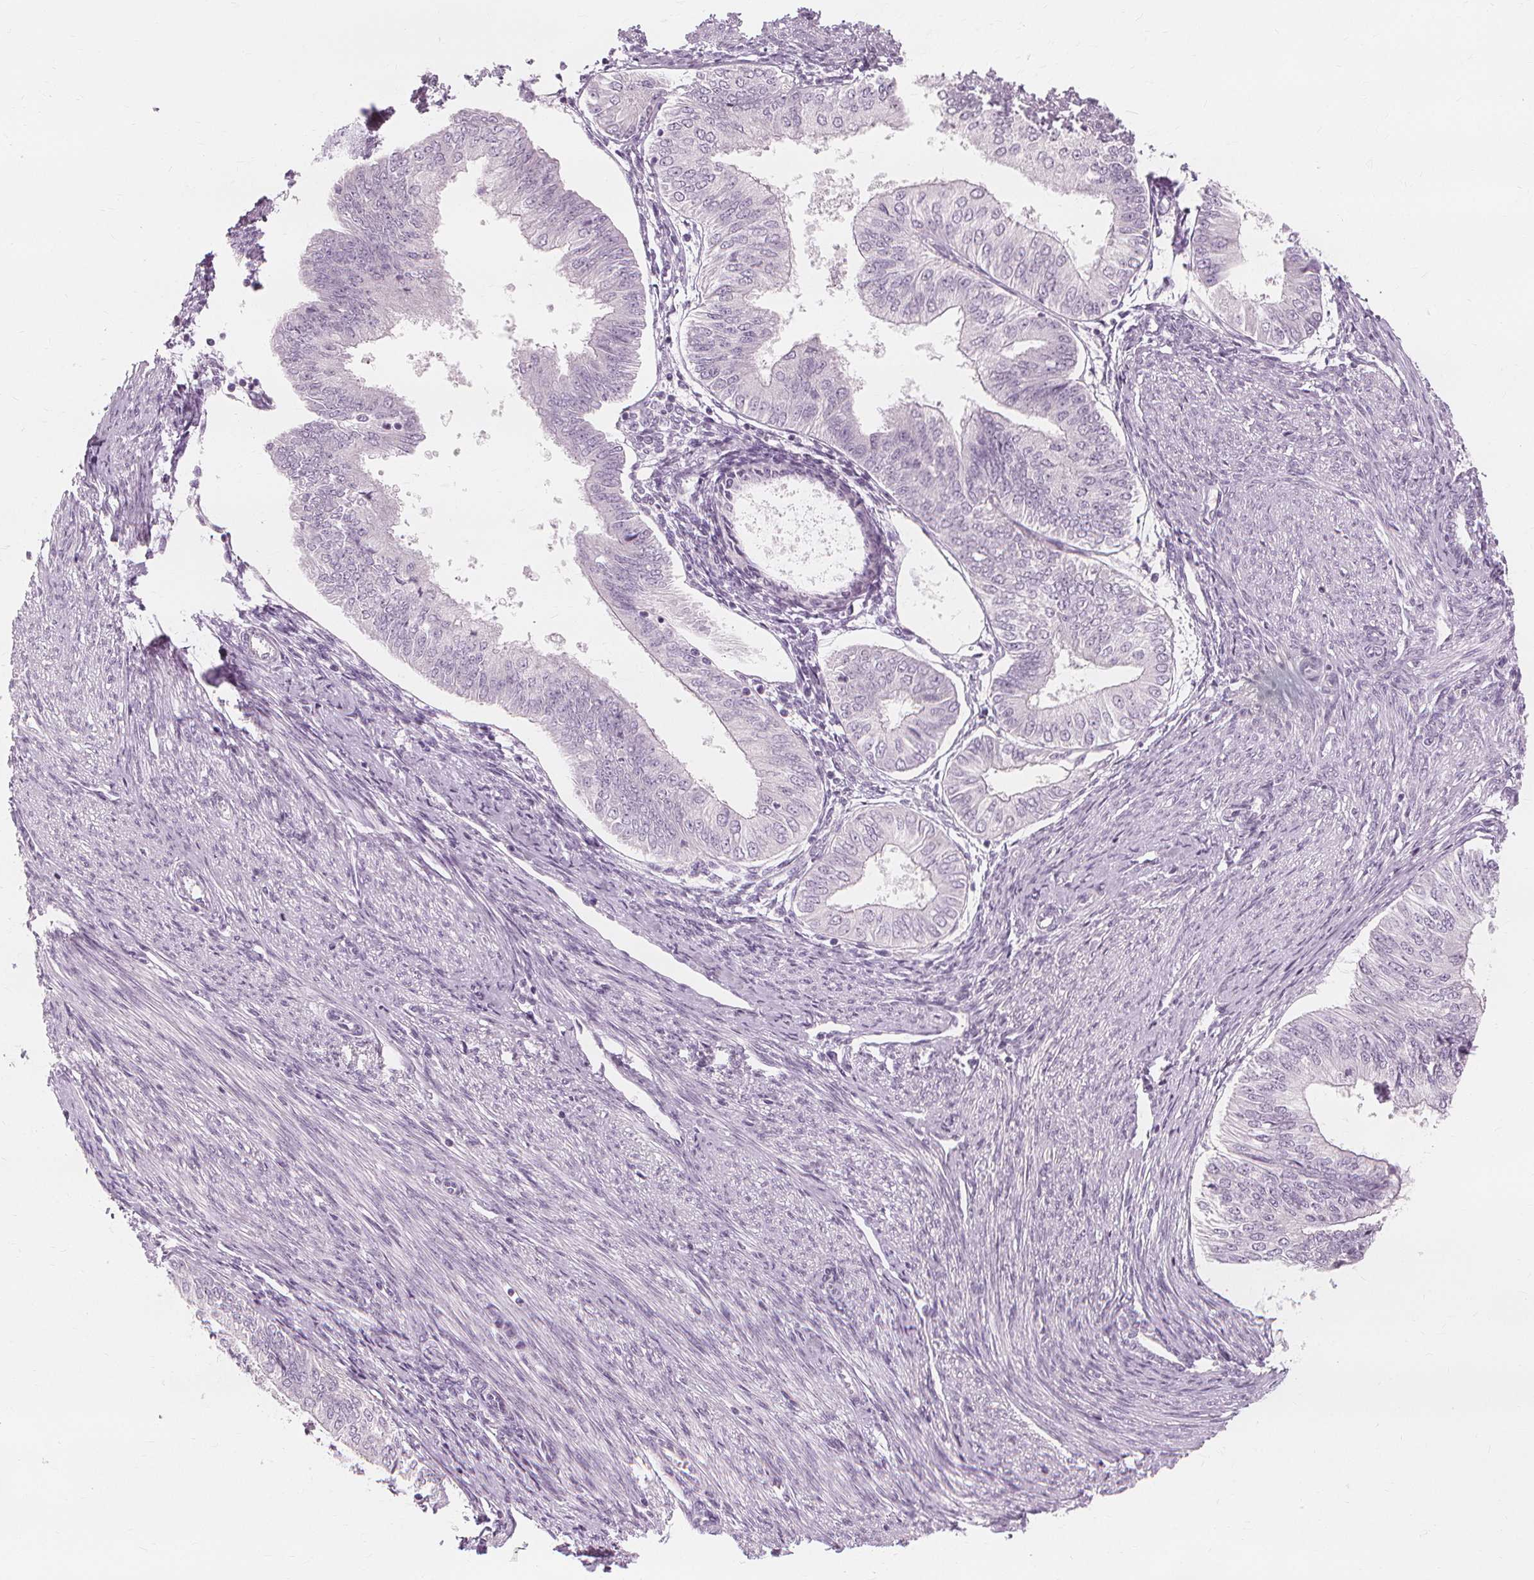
{"staining": {"intensity": "negative", "quantity": "none", "location": "none"}, "tissue": "endometrial cancer", "cell_type": "Tumor cells", "image_type": "cancer", "snomed": [{"axis": "morphology", "description": "Adenocarcinoma, NOS"}, {"axis": "topography", "description": "Endometrium"}], "caption": "Tumor cells show no significant positivity in endometrial adenocarcinoma. (DAB (3,3'-diaminobenzidine) IHC, high magnification).", "gene": "MUC12", "patient": {"sex": "female", "age": 58}}